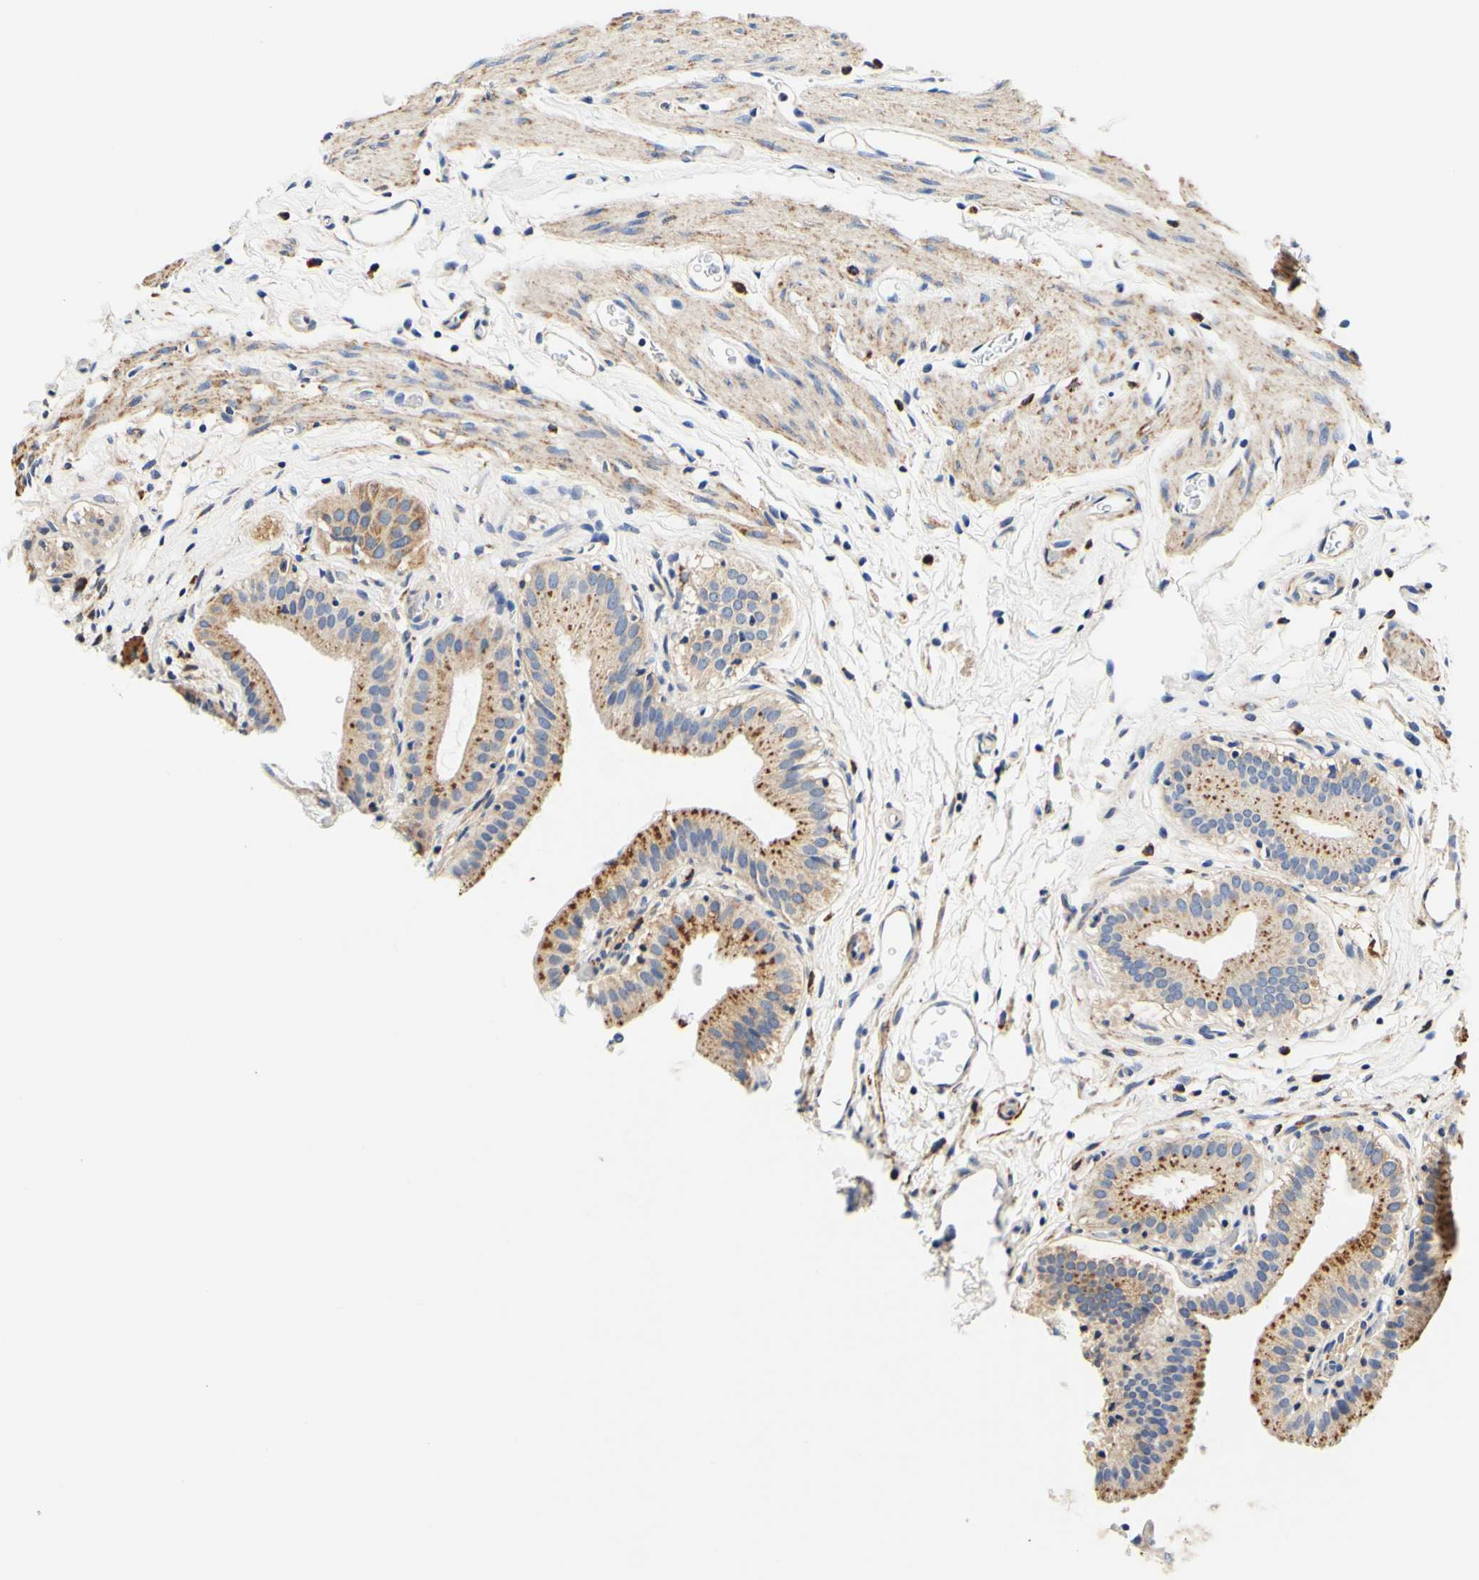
{"staining": {"intensity": "moderate", "quantity": ">75%", "location": "cytoplasmic/membranous"}, "tissue": "gallbladder", "cell_type": "Glandular cells", "image_type": "normal", "snomed": [{"axis": "morphology", "description": "Normal tissue, NOS"}, {"axis": "topography", "description": "Gallbladder"}], "caption": "The photomicrograph exhibits staining of unremarkable gallbladder, revealing moderate cytoplasmic/membranous protein positivity (brown color) within glandular cells. Ihc stains the protein in brown and the nuclei are stained blue.", "gene": "CAMK4", "patient": {"sex": "male", "age": 54}}